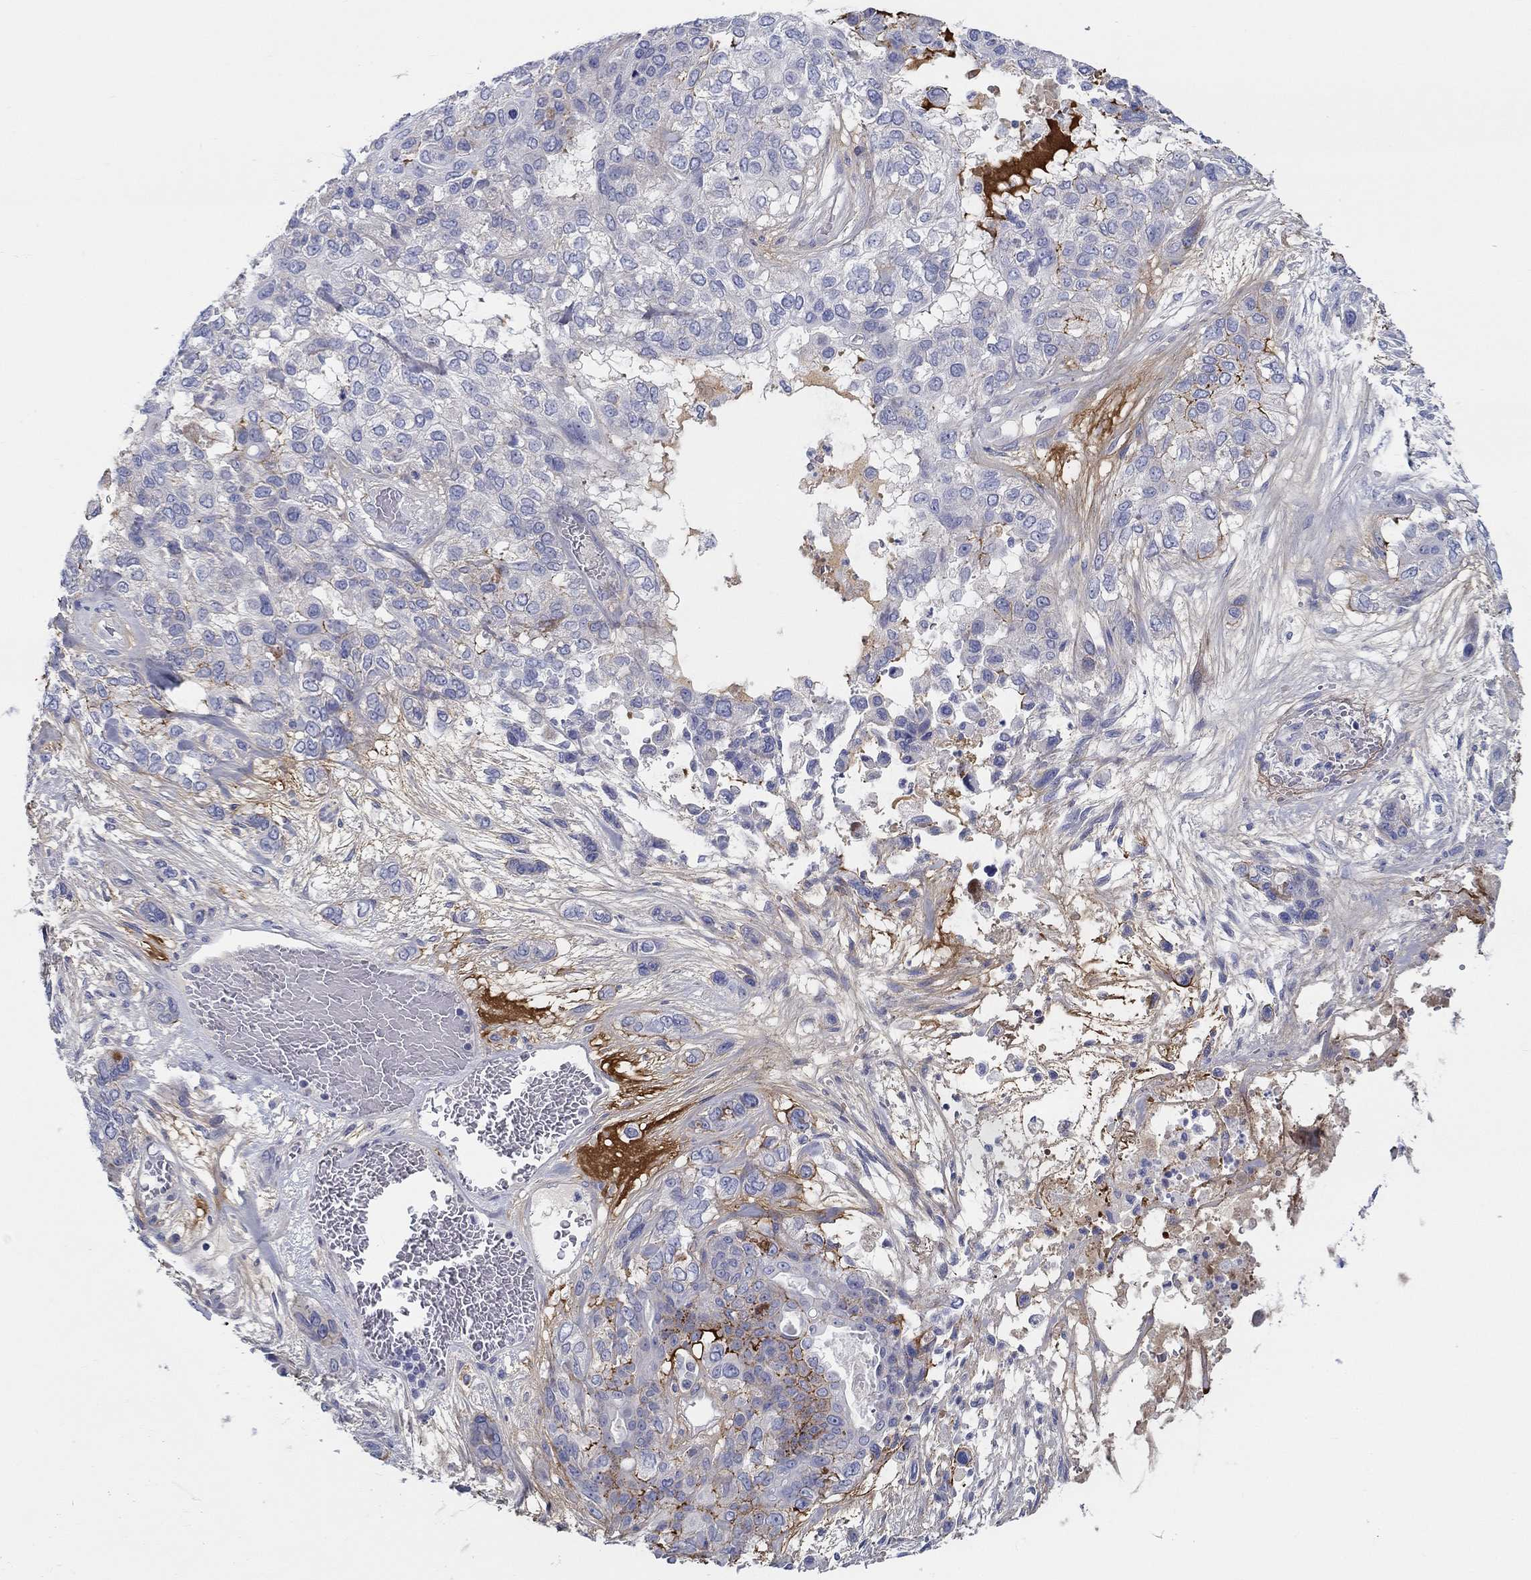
{"staining": {"intensity": "negative", "quantity": "none", "location": "none"}, "tissue": "lung cancer", "cell_type": "Tumor cells", "image_type": "cancer", "snomed": [{"axis": "morphology", "description": "Squamous cell carcinoma, NOS"}, {"axis": "topography", "description": "Lung"}], "caption": "This is an immunohistochemistry image of human lung squamous cell carcinoma. There is no staining in tumor cells.", "gene": "HAPLN4", "patient": {"sex": "female", "age": 70}}